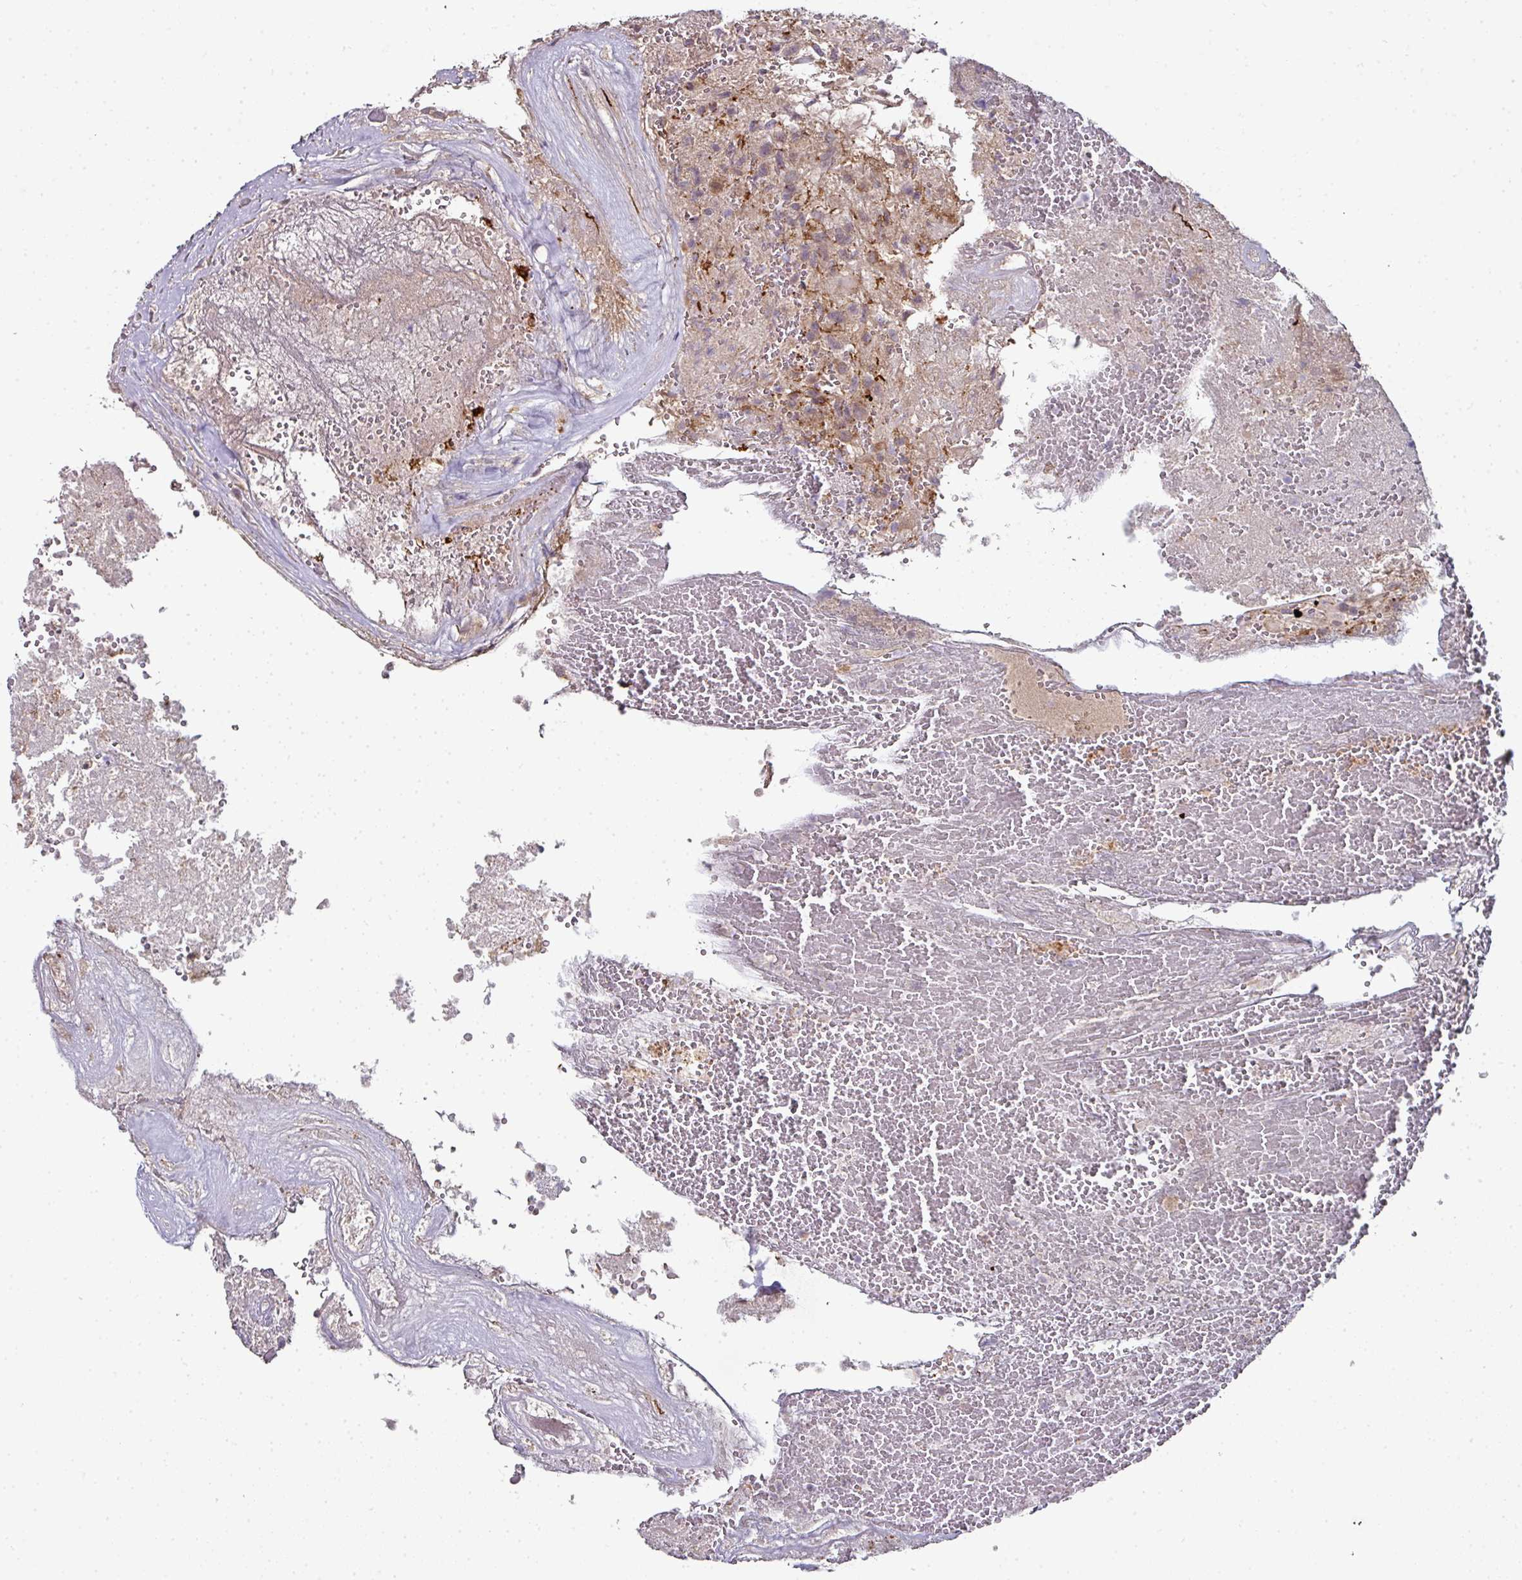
{"staining": {"intensity": "weak", "quantity": "<25%", "location": "cytoplasmic/membranous"}, "tissue": "glioma", "cell_type": "Tumor cells", "image_type": "cancer", "snomed": [{"axis": "morphology", "description": "Glioma, malignant, High grade"}, {"axis": "topography", "description": "Brain"}], "caption": "High magnification brightfield microscopy of malignant high-grade glioma stained with DAB (3,3'-diaminobenzidine) (brown) and counterstained with hematoxylin (blue): tumor cells show no significant staining.", "gene": "CTDSP2", "patient": {"sex": "male", "age": 56}}